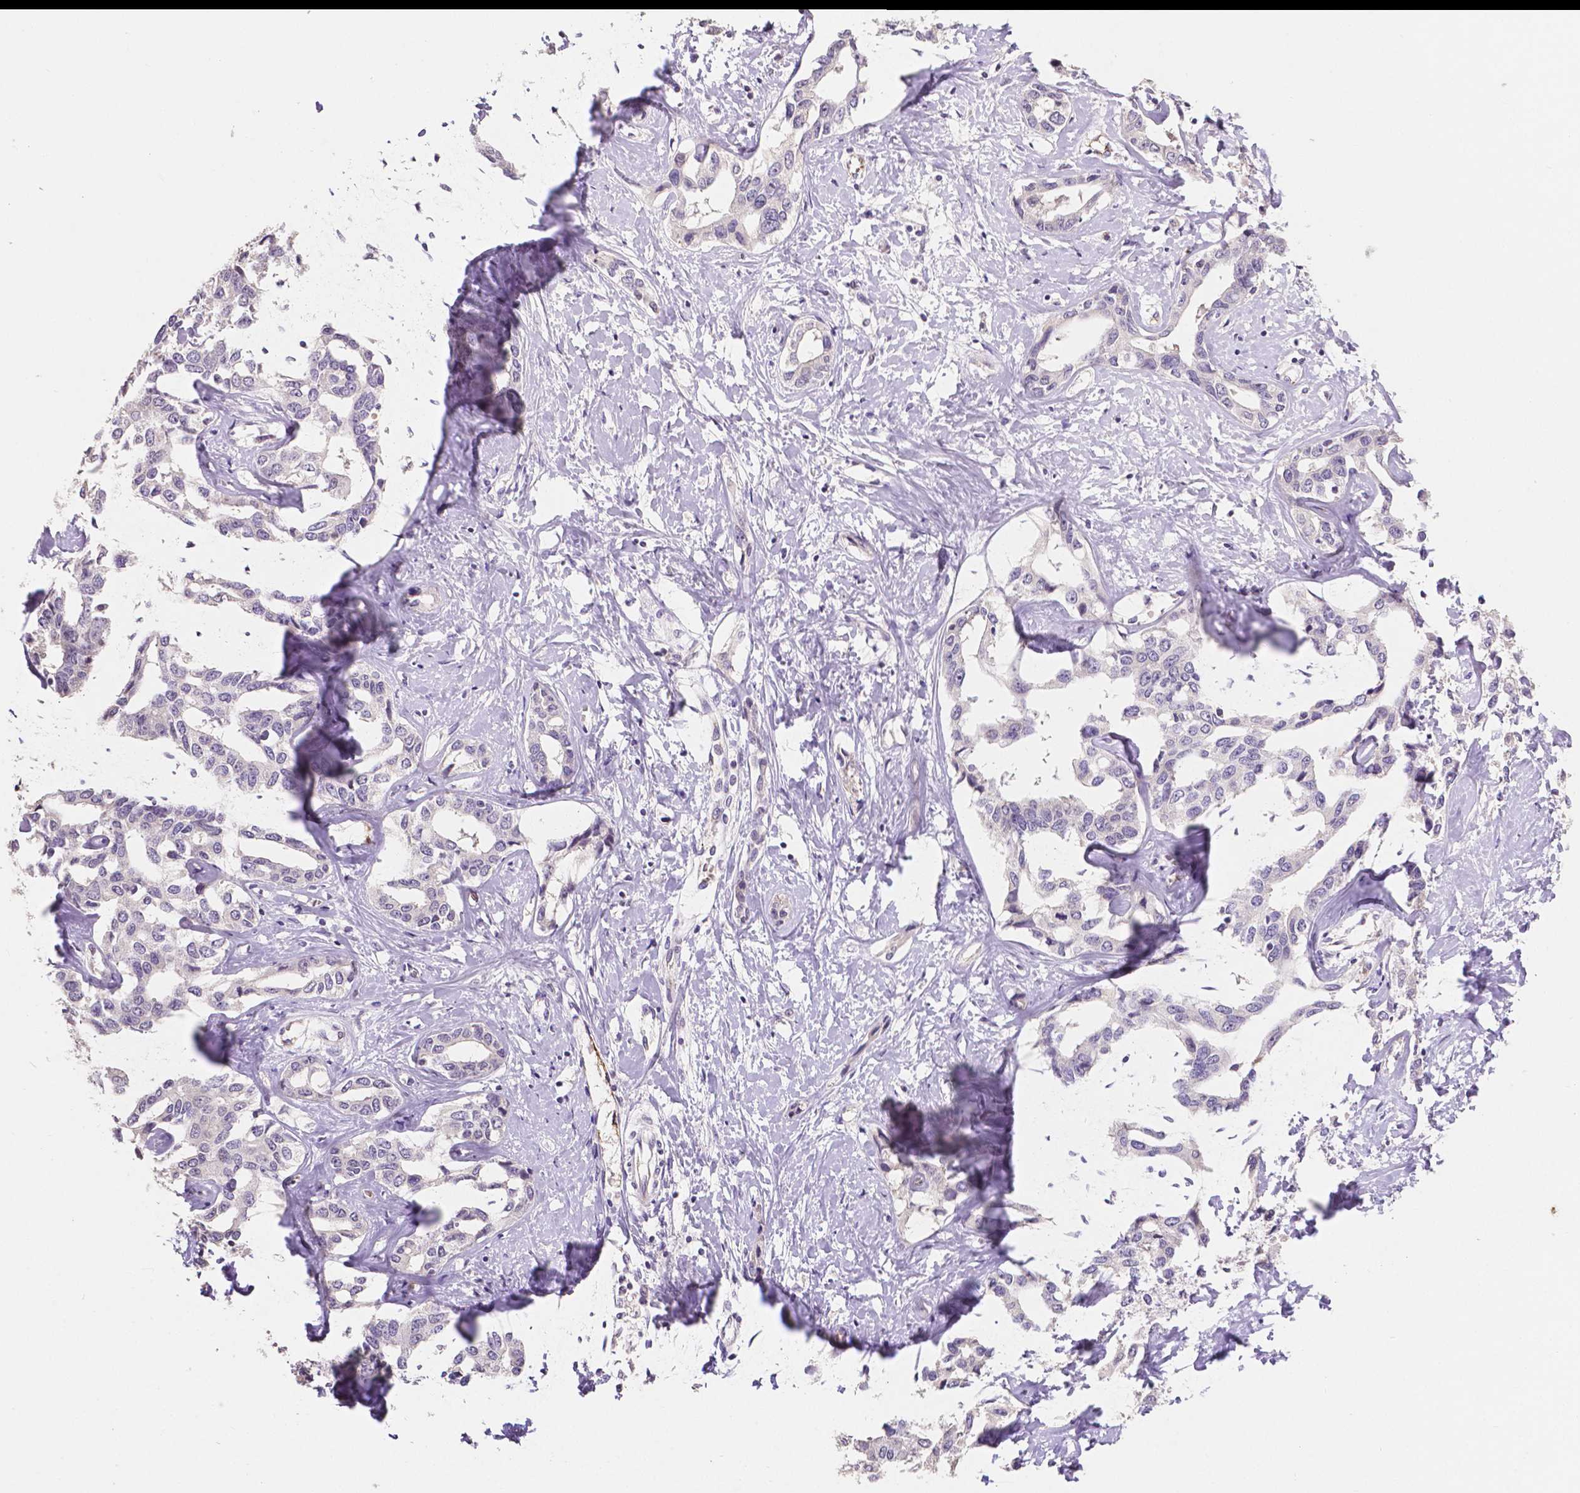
{"staining": {"intensity": "negative", "quantity": "none", "location": "none"}, "tissue": "liver cancer", "cell_type": "Tumor cells", "image_type": "cancer", "snomed": [{"axis": "morphology", "description": "Cholangiocarcinoma"}, {"axis": "topography", "description": "Liver"}], "caption": "Cholangiocarcinoma (liver) was stained to show a protein in brown. There is no significant staining in tumor cells.", "gene": "ELAVL2", "patient": {"sex": "male", "age": 59}}